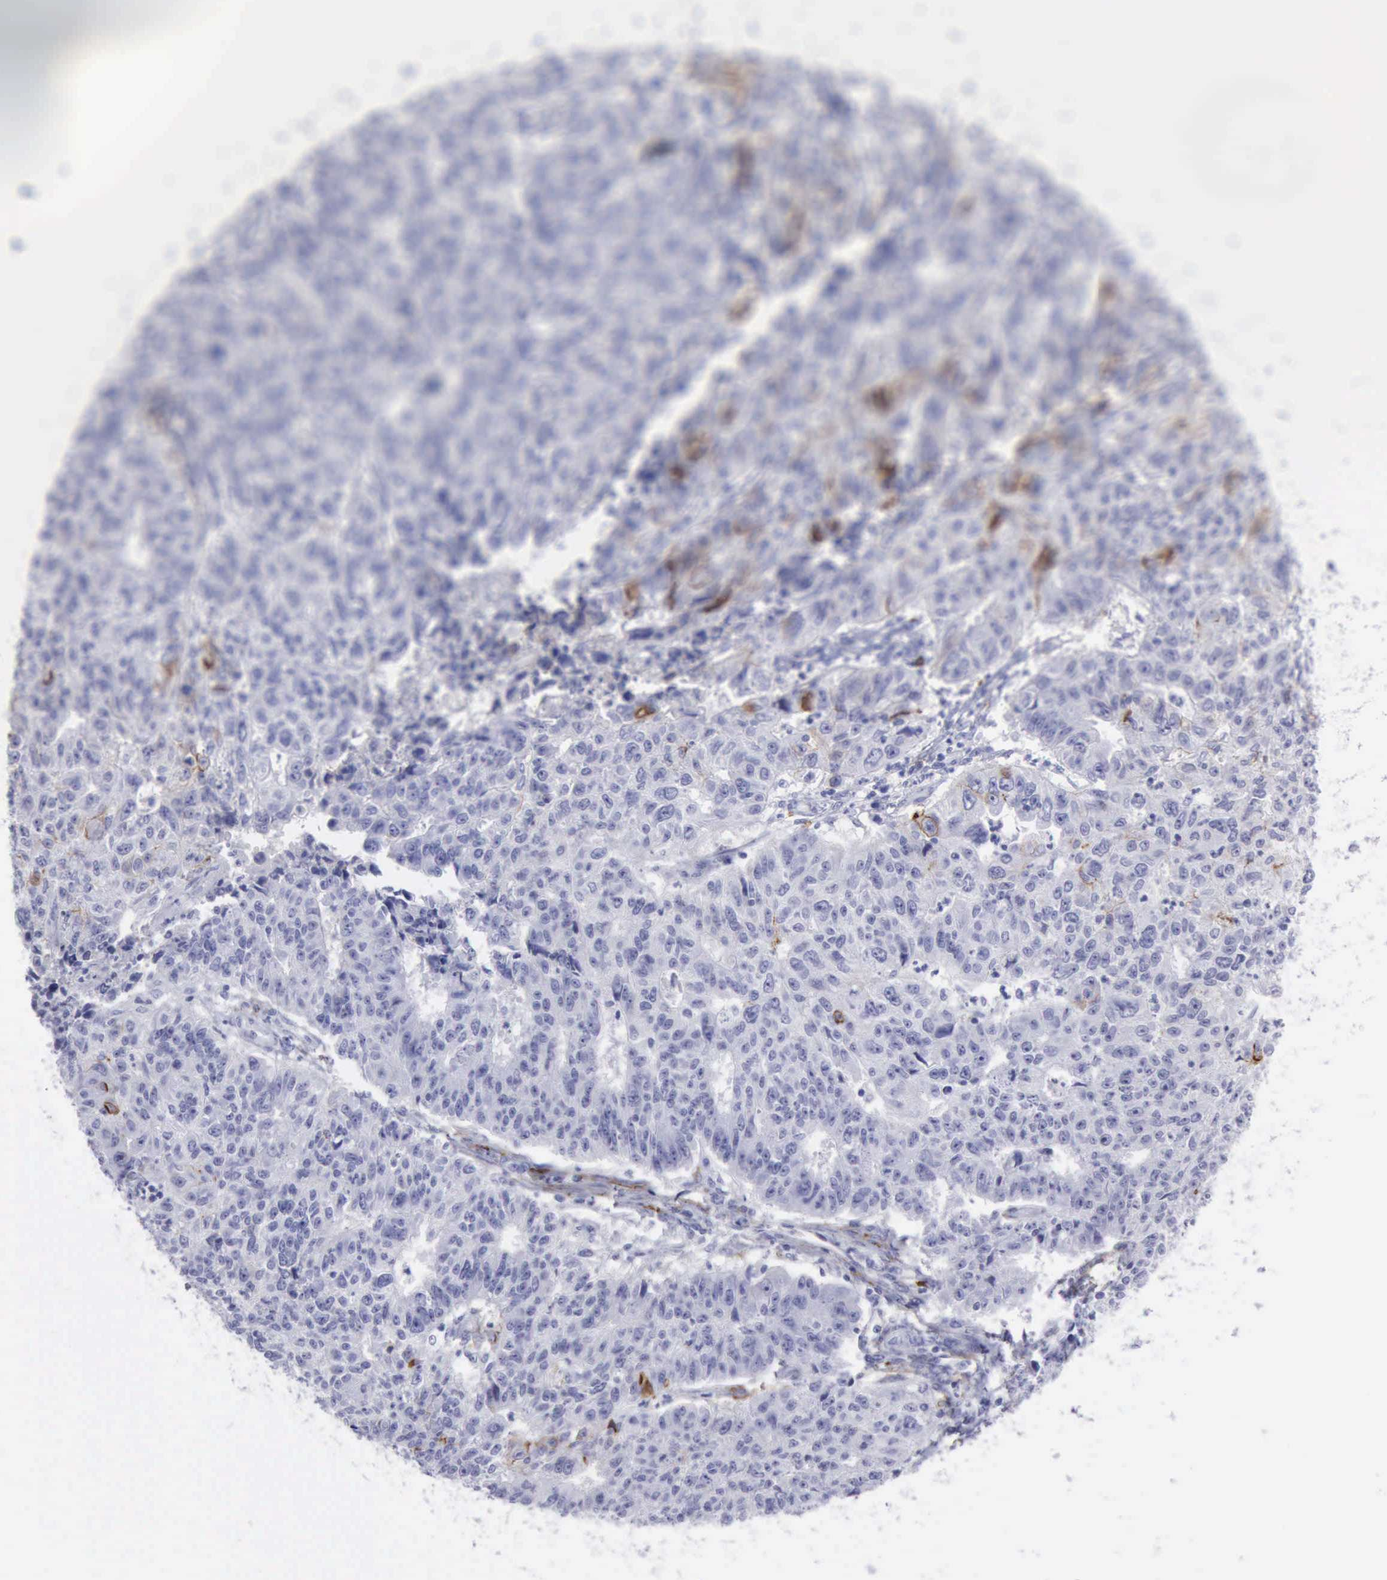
{"staining": {"intensity": "moderate", "quantity": "<25%", "location": "cytoplasmic/membranous,nuclear"}, "tissue": "endometrial cancer", "cell_type": "Tumor cells", "image_type": "cancer", "snomed": [{"axis": "morphology", "description": "Adenocarcinoma, NOS"}, {"axis": "topography", "description": "Endometrium"}], "caption": "A low amount of moderate cytoplasmic/membranous and nuclear positivity is identified in about <25% of tumor cells in endometrial adenocarcinoma tissue.", "gene": "NCAM1", "patient": {"sex": "female", "age": 42}}